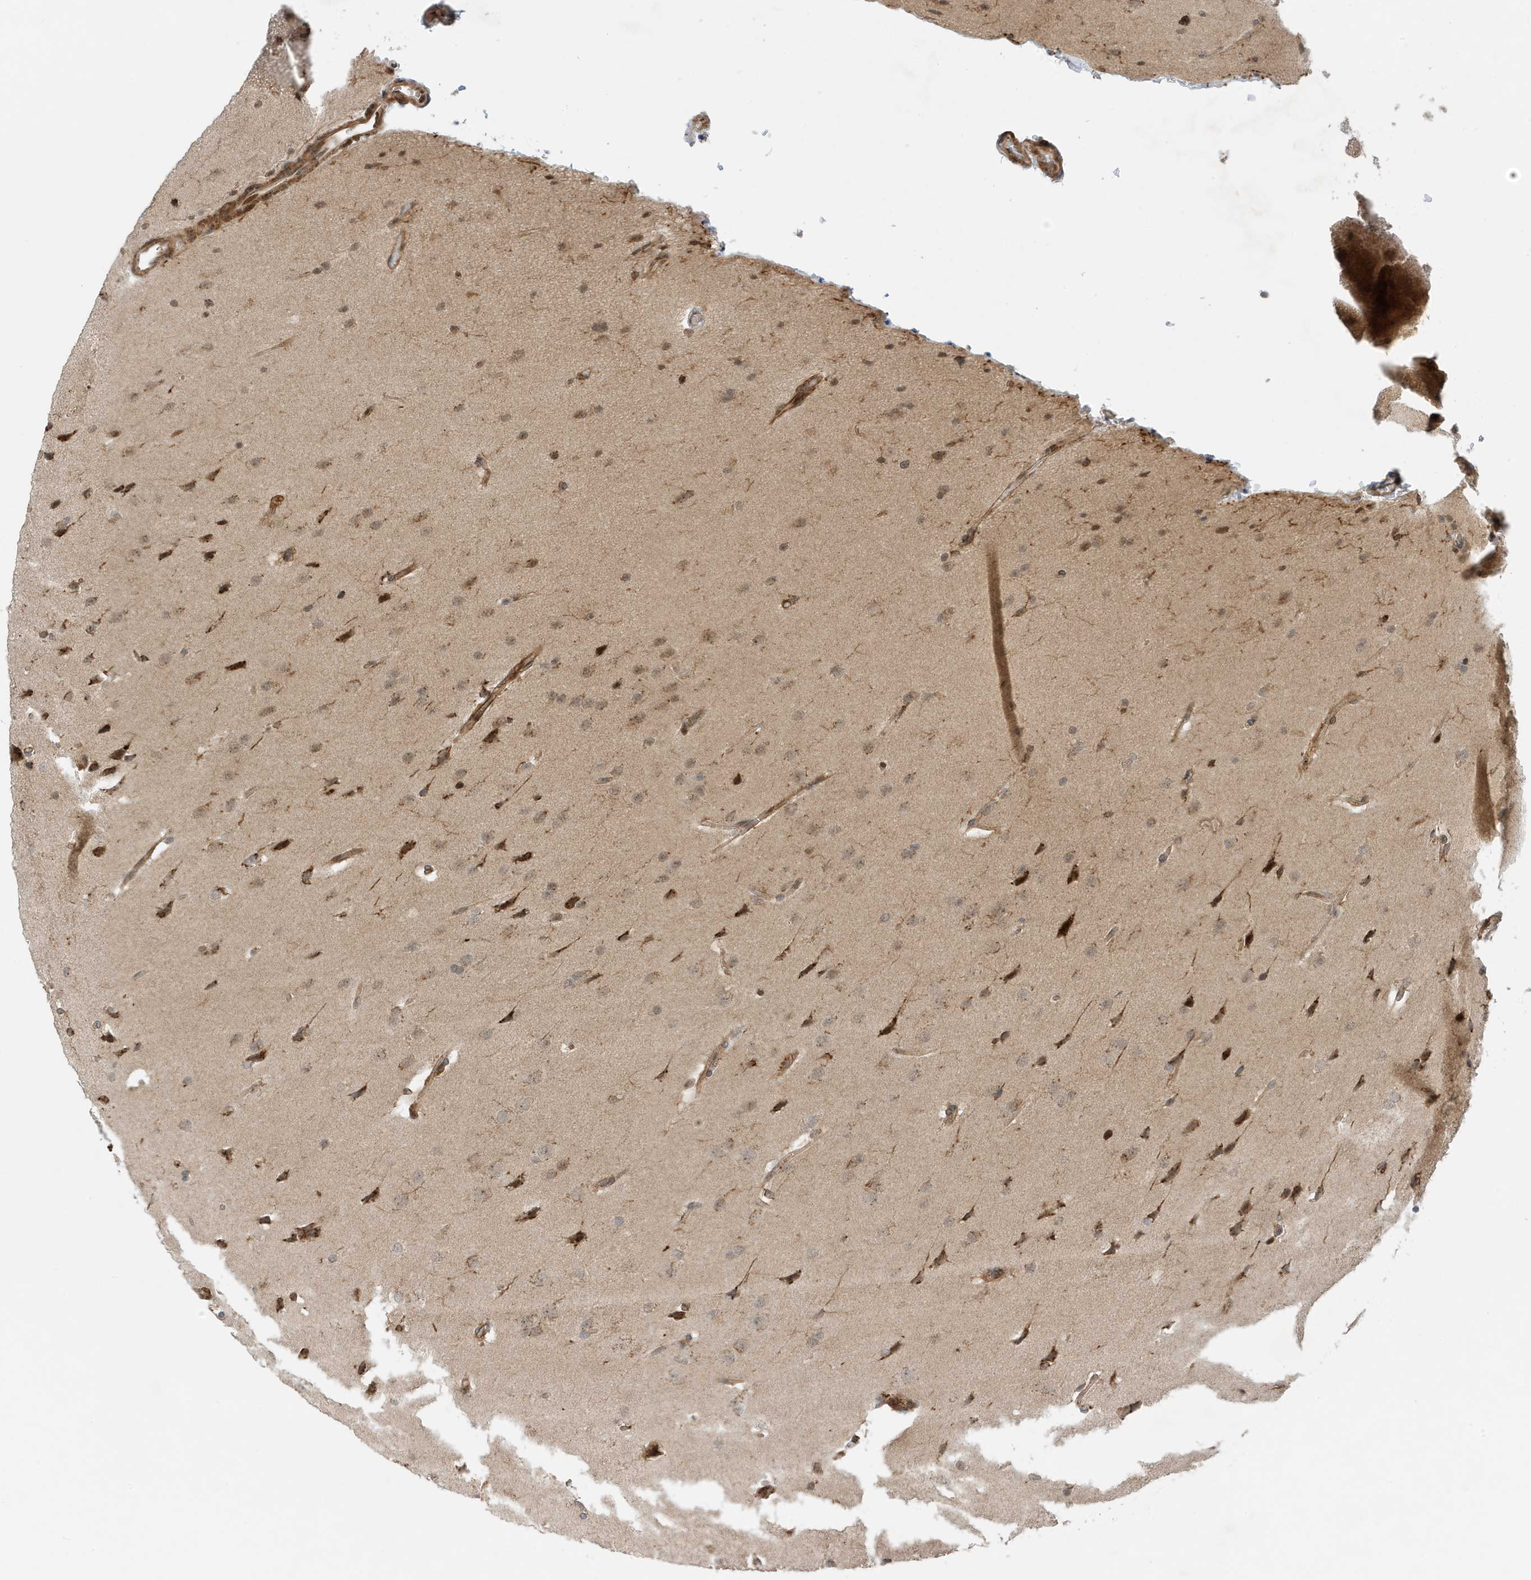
{"staining": {"intensity": "moderate", "quantity": ">75%", "location": "cytoplasmic/membranous,nuclear"}, "tissue": "glioma", "cell_type": "Tumor cells", "image_type": "cancer", "snomed": [{"axis": "morphology", "description": "Glioma, malignant, Low grade"}, {"axis": "topography", "description": "Brain"}], "caption": "An immunohistochemistry photomicrograph of tumor tissue is shown. Protein staining in brown labels moderate cytoplasmic/membranous and nuclear positivity in glioma within tumor cells. (DAB IHC with brightfield microscopy, high magnification).", "gene": "TATDN3", "patient": {"sex": "female", "age": 37}}